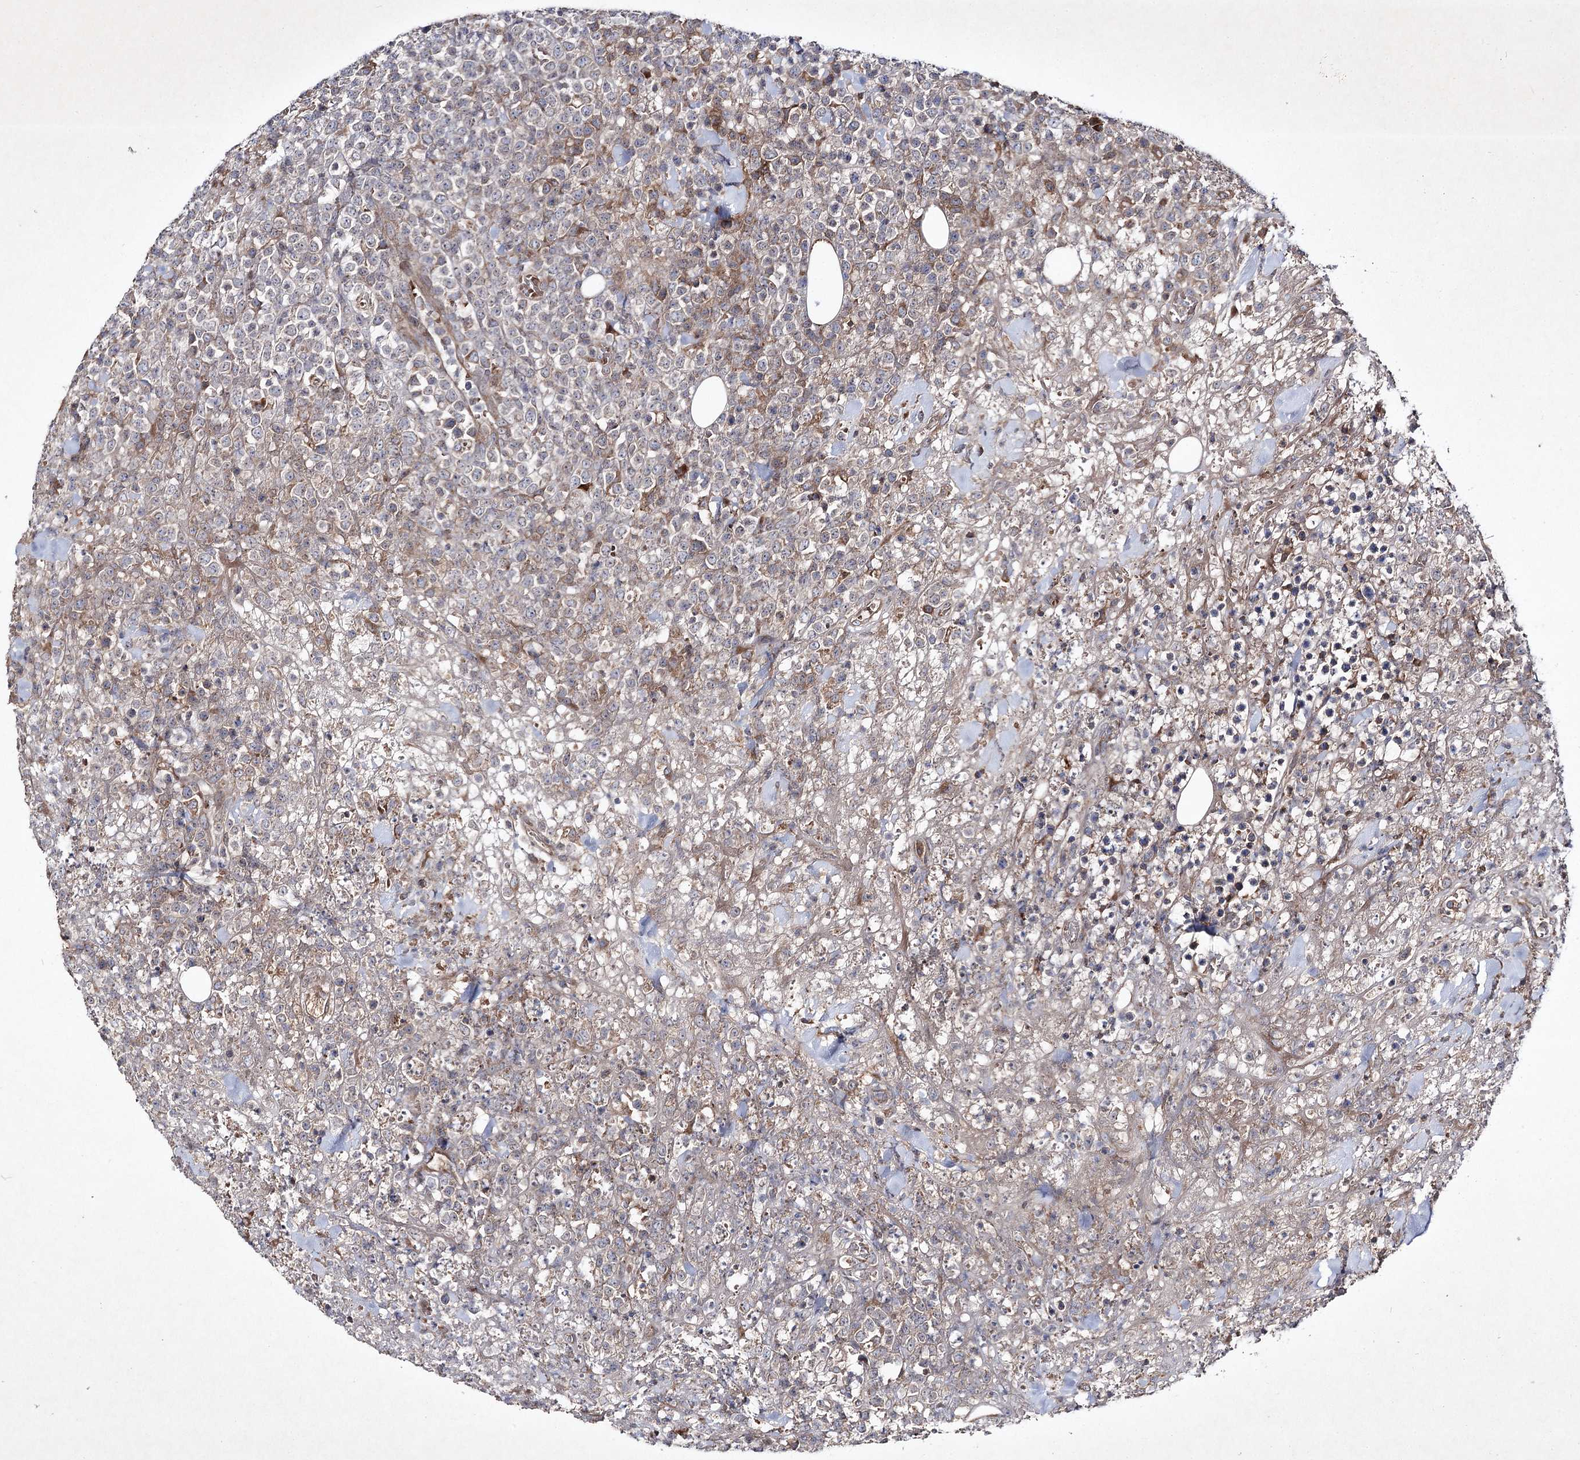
{"staining": {"intensity": "weak", "quantity": "25%-75%", "location": "cytoplasmic/membranous"}, "tissue": "lymphoma", "cell_type": "Tumor cells", "image_type": "cancer", "snomed": [{"axis": "morphology", "description": "Malignant lymphoma, non-Hodgkin's type, High grade"}, {"axis": "topography", "description": "Colon"}], "caption": "High-grade malignant lymphoma, non-Hodgkin's type stained with immunohistochemistry exhibits weak cytoplasmic/membranous expression in approximately 25%-75% of tumor cells.", "gene": "ALG9", "patient": {"sex": "female", "age": 53}}